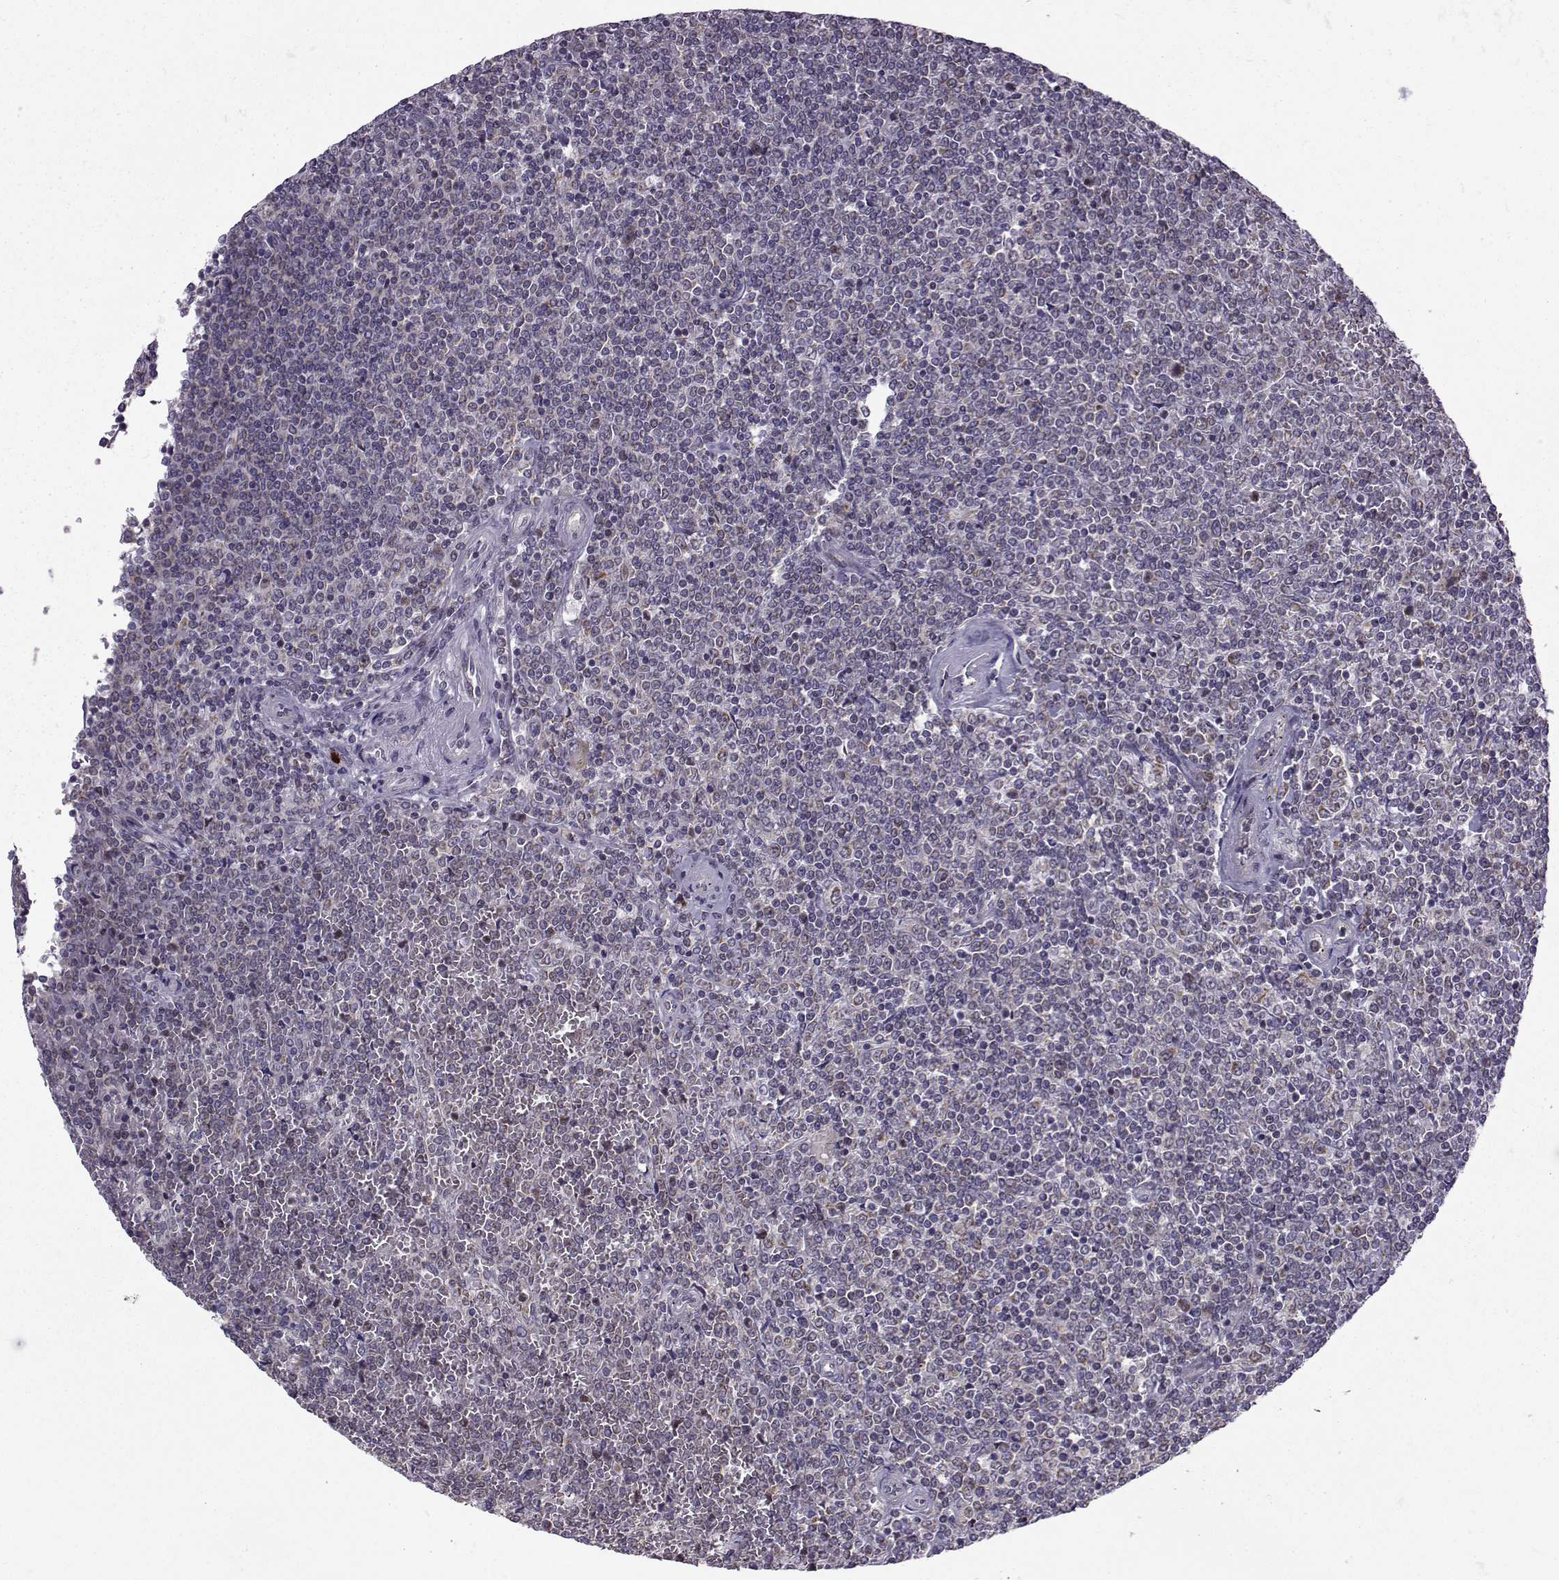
{"staining": {"intensity": "negative", "quantity": "none", "location": "none"}, "tissue": "lymphoma", "cell_type": "Tumor cells", "image_type": "cancer", "snomed": [{"axis": "morphology", "description": "Malignant lymphoma, non-Hodgkin's type, Low grade"}, {"axis": "topography", "description": "Spleen"}], "caption": "High power microscopy histopathology image of an immunohistochemistry histopathology image of lymphoma, revealing no significant staining in tumor cells.", "gene": "NECAB3", "patient": {"sex": "female", "age": 19}}